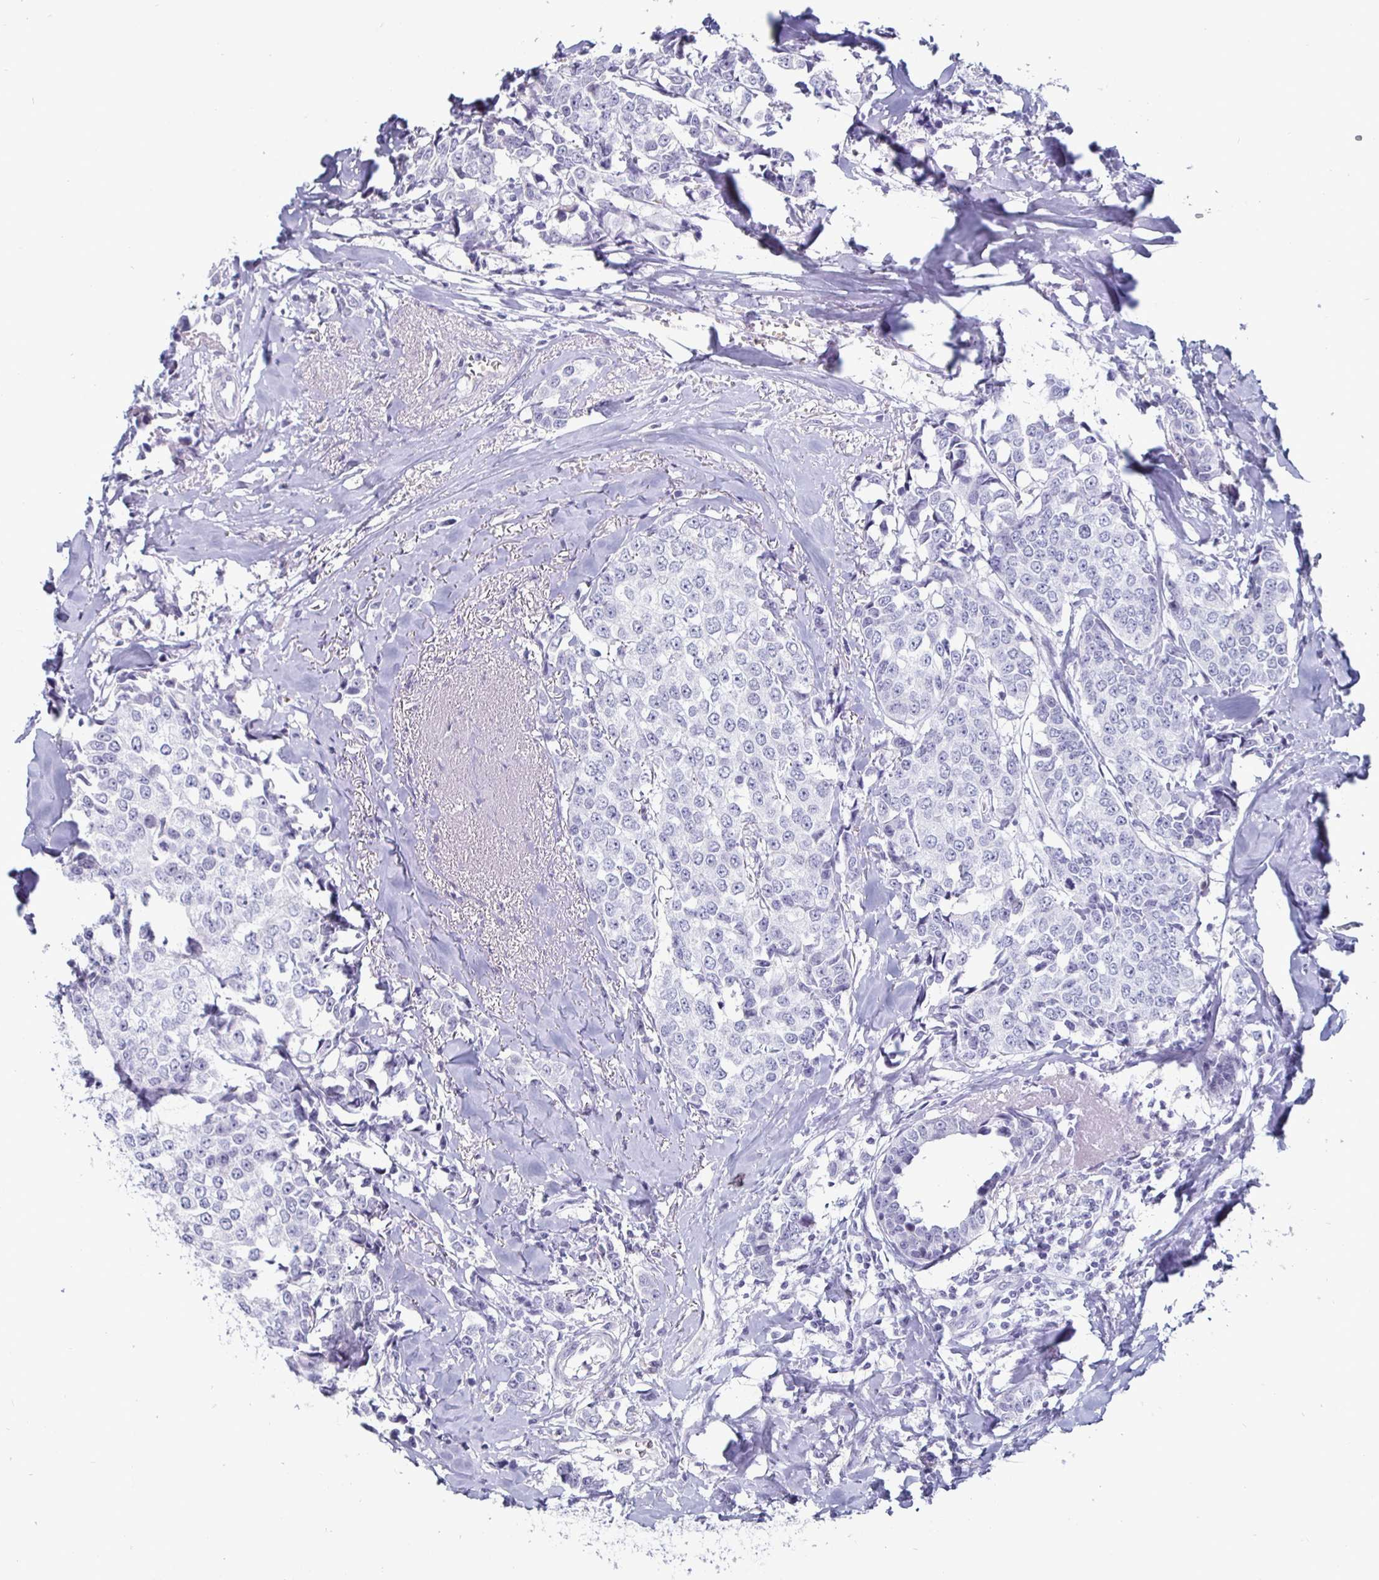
{"staining": {"intensity": "negative", "quantity": "none", "location": "none"}, "tissue": "breast cancer", "cell_type": "Tumor cells", "image_type": "cancer", "snomed": [{"axis": "morphology", "description": "Duct carcinoma"}, {"axis": "topography", "description": "Breast"}], "caption": "This is a photomicrograph of immunohistochemistry staining of breast invasive ductal carcinoma, which shows no positivity in tumor cells. The staining is performed using DAB brown chromogen with nuclei counter-stained in using hematoxylin.", "gene": "OOSP2", "patient": {"sex": "female", "age": 80}}